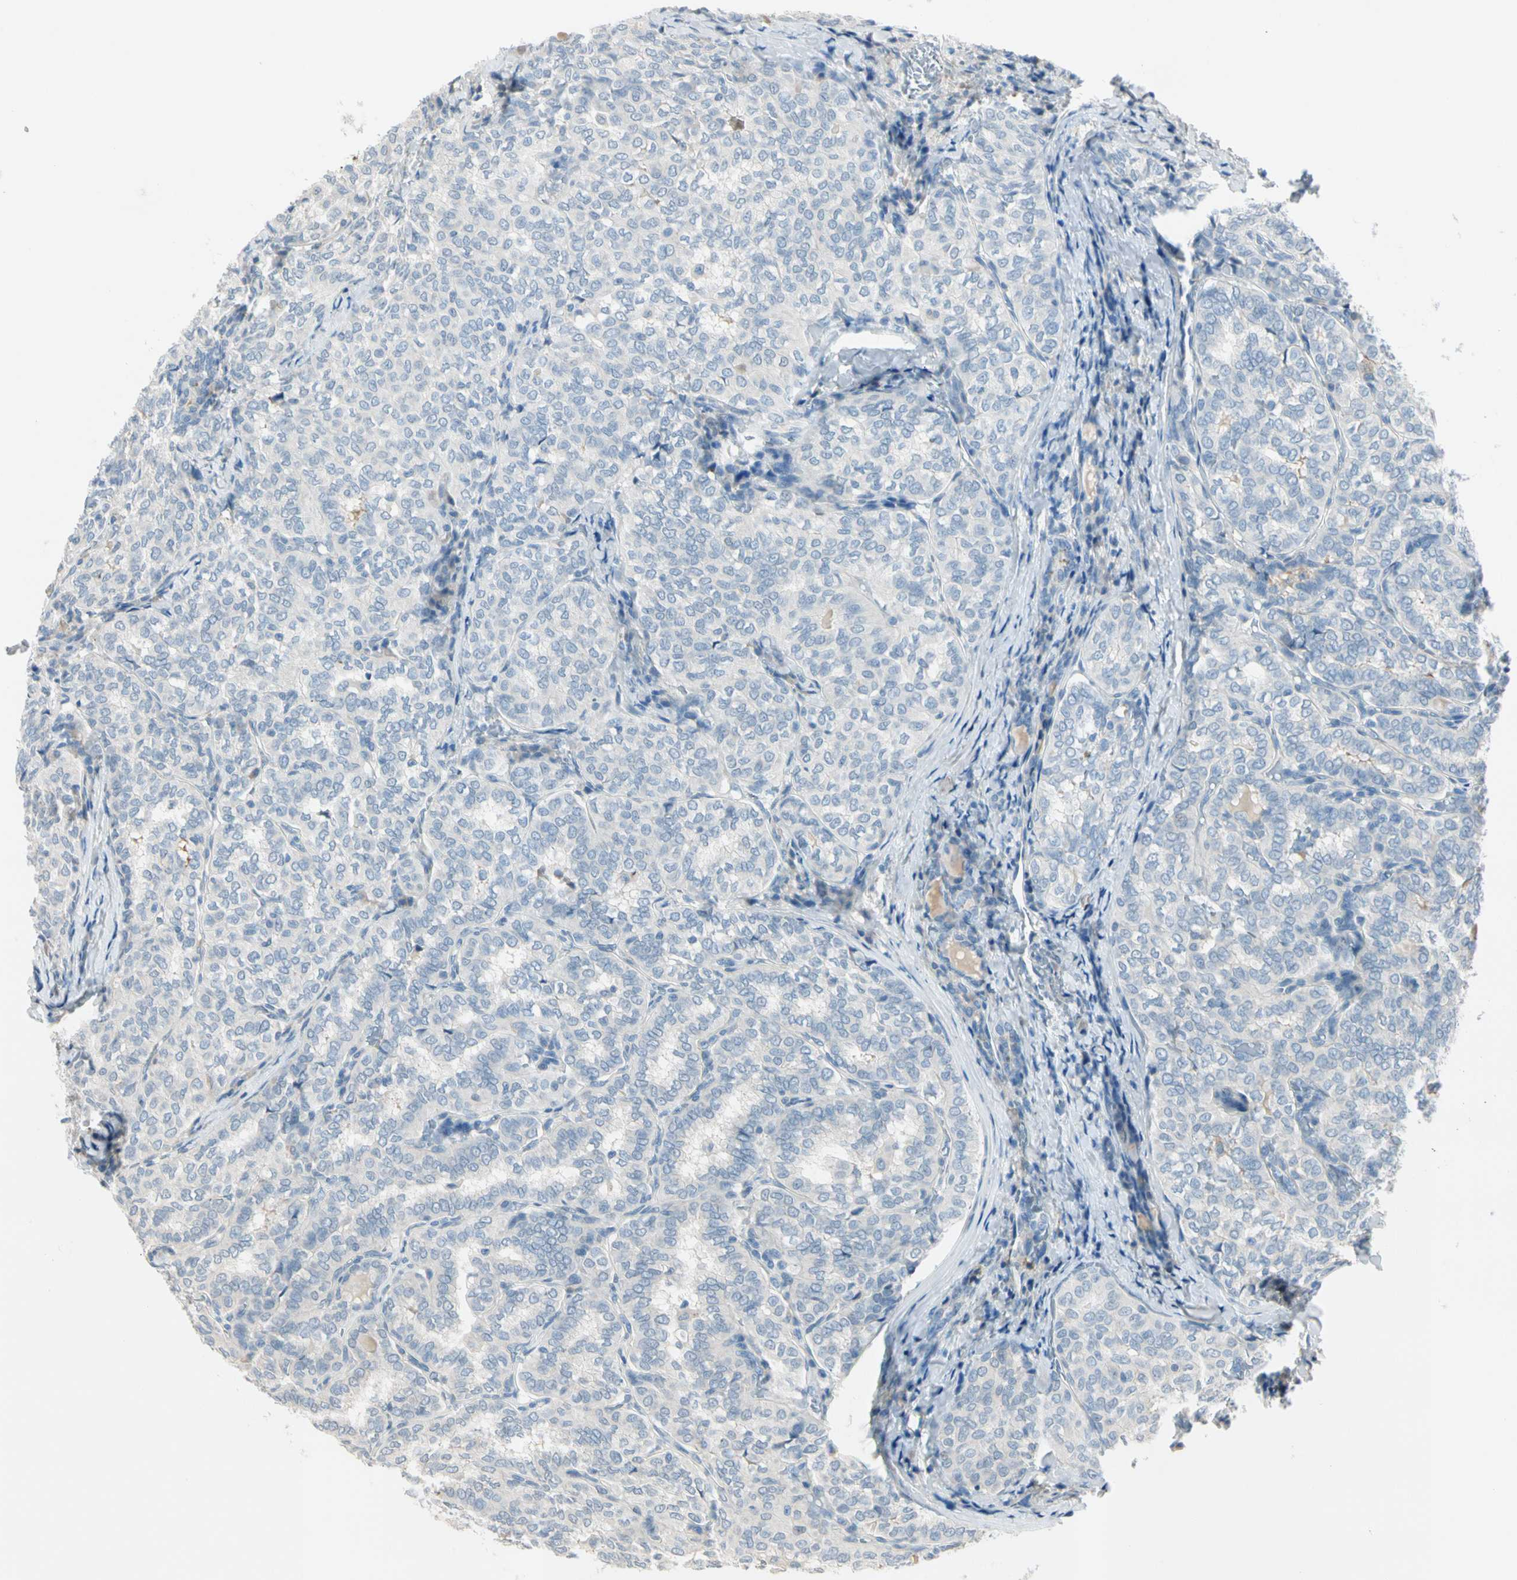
{"staining": {"intensity": "negative", "quantity": "none", "location": "none"}, "tissue": "thyroid cancer", "cell_type": "Tumor cells", "image_type": "cancer", "snomed": [{"axis": "morphology", "description": "Normal tissue, NOS"}, {"axis": "morphology", "description": "Papillary adenocarcinoma, NOS"}, {"axis": "topography", "description": "Thyroid gland"}], "caption": "DAB (3,3'-diaminobenzidine) immunohistochemical staining of thyroid cancer (papillary adenocarcinoma) exhibits no significant positivity in tumor cells.", "gene": "SERPIND1", "patient": {"sex": "female", "age": 30}}